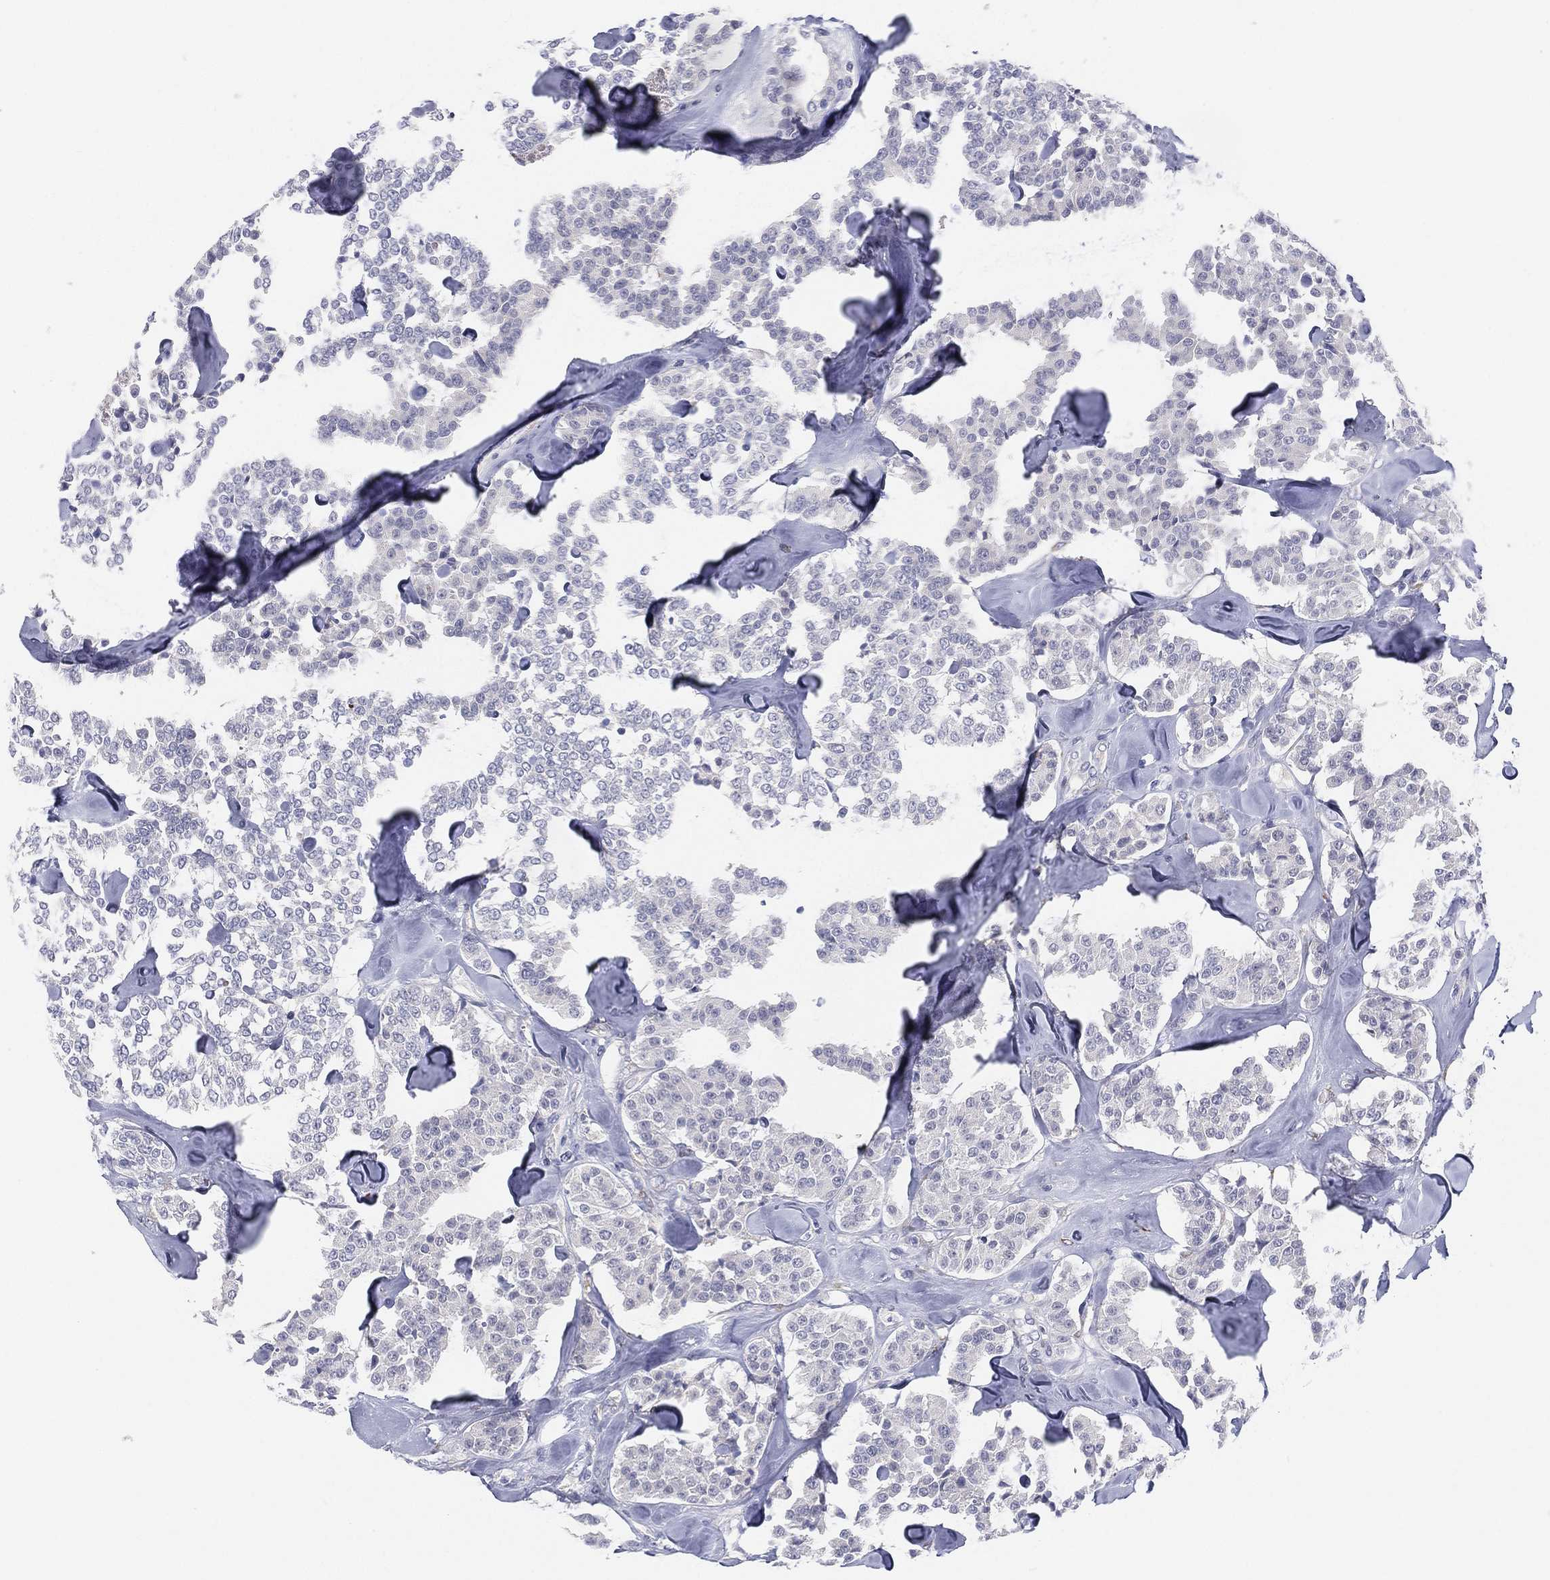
{"staining": {"intensity": "negative", "quantity": "none", "location": "none"}, "tissue": "carcinoid", "cell_type": "Tumor cells", "image_type": "cancer", "snomed": [{"axis": "morphology", "description": "Carcinoid, malignant, NOS"}, {"axis": "topography", "description": "Pancreas"}], "caption": "Image shows no protein expression in tumor cells of malignant carcinoid tissue.", "gene": "MLF1", "patient": {"sex": "male", "age": 41}}